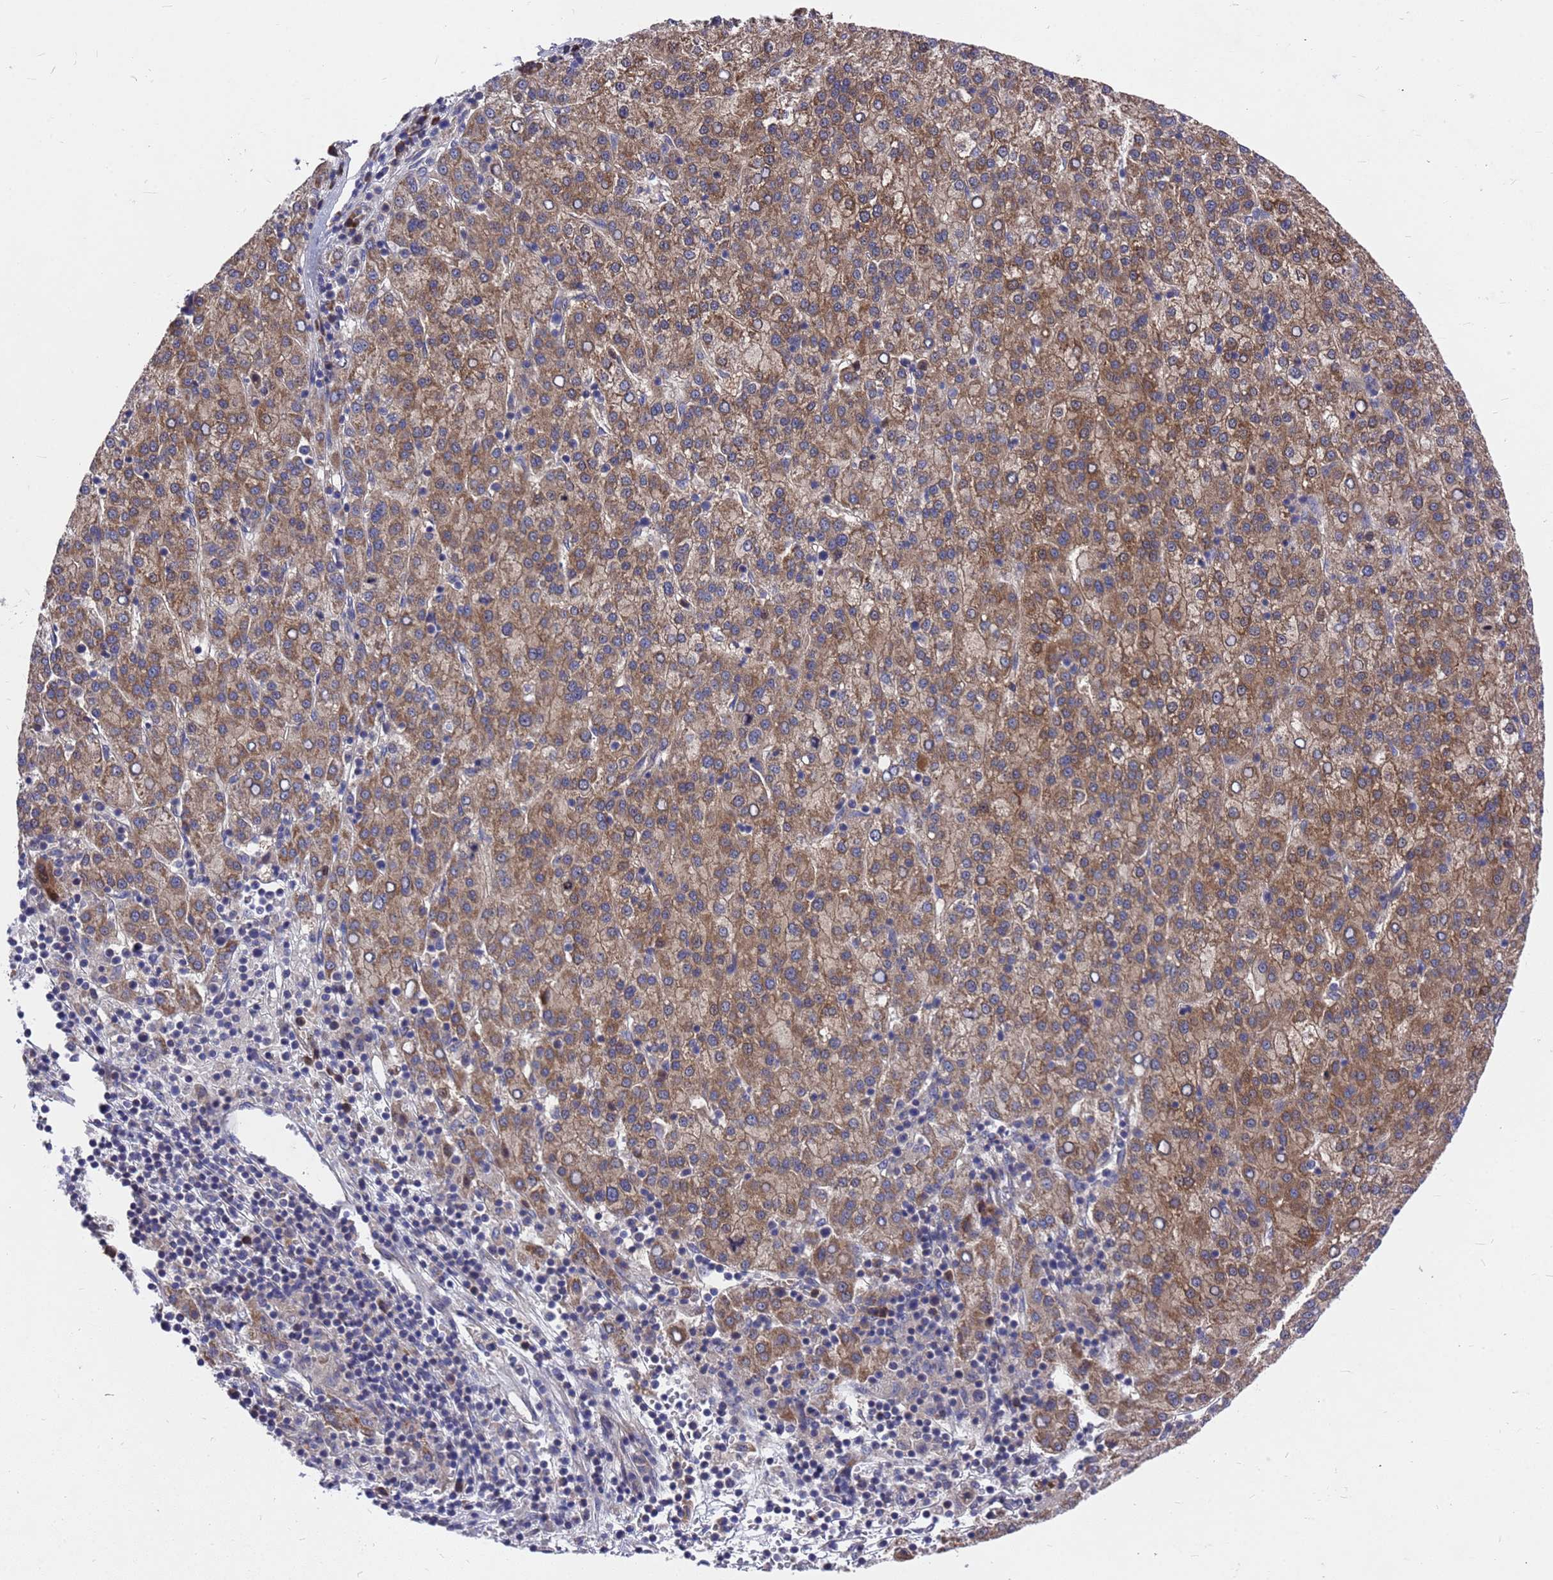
{"staining": {"intensity": "moderate", "quantity": ">75%", "location": "cytoplasmic/membranous"}, "tissue": "liver cancer", "cell_type": "Tumor cells", "image_type": "cancer", "snomed": [{"axis": "morphology", "description": "Carcinoma, Hepatocellular, NOS"}, {"axis": "topography", "description": "Liver"}], "caption": "Tumor cells exhibit moderate cytoplasmic/membranous staining in approximately >75% of cells in liver cancer (hepatocellular carcinoma). The staining was performed using DAB to visualize the protein expression in brown, while the nuclei were stained in blue with hematoxylin (Magnification: 20x).", "gene": "ZNF717", "patient": {"sex": "female", "age": 58}}